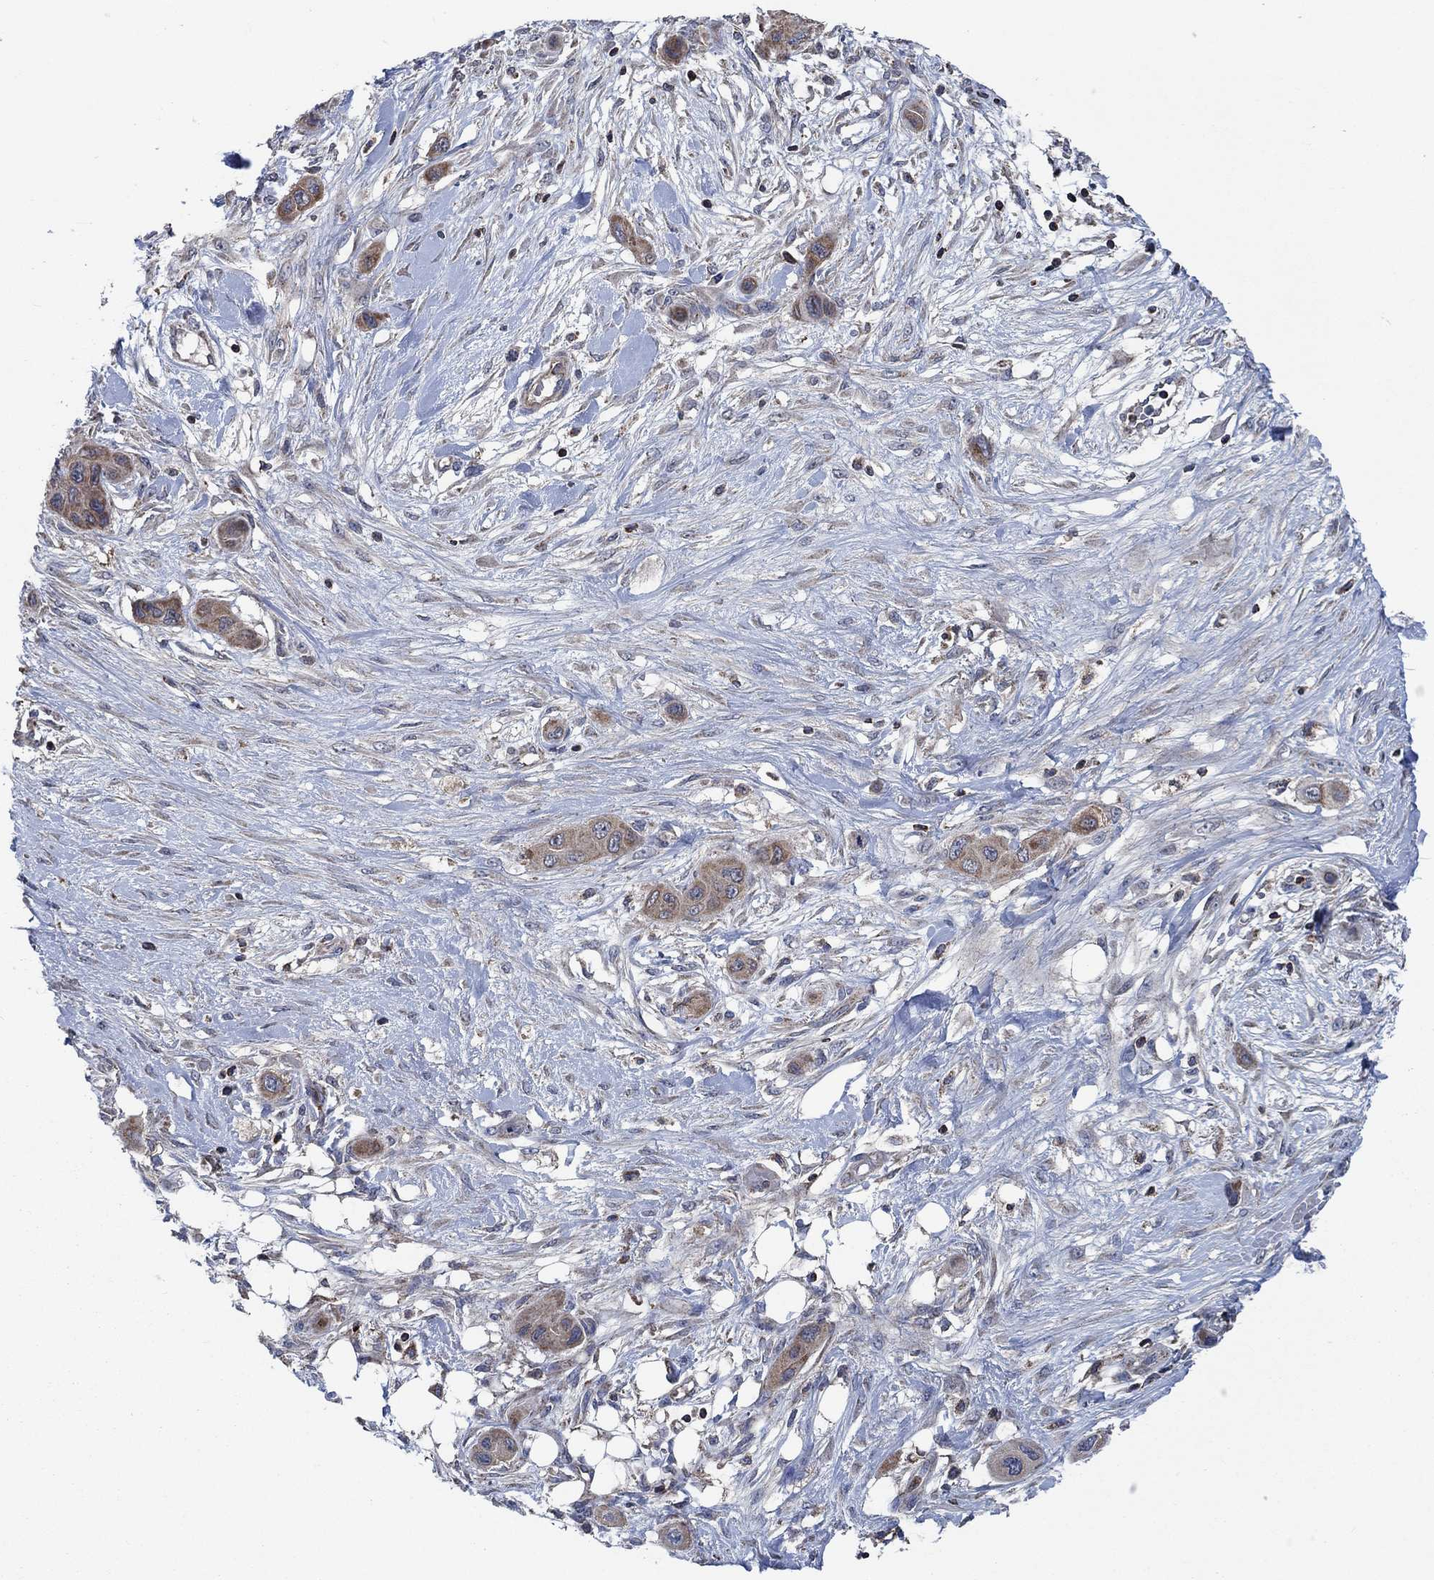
{"staining": {"intensity": "weak", "quantity": "25%-75%", "location": "cytoplasmic/membranous"}, "tissue": "skin cancer", "cell_type": "Tumor cells", "image_type": "cancer", "snomed": [{"axis": "morphology", "description": "Squamous cell carcinoma, NOS"}, {"axis": "topography", "description": "Skin"}], "caption": "Human skin cancer (squamous cell carcinoma) stained with a protein marker shows weak staining in tumor cells.", "gene": "STXBP6", "patient": {"sex": "male", "age": 79}}